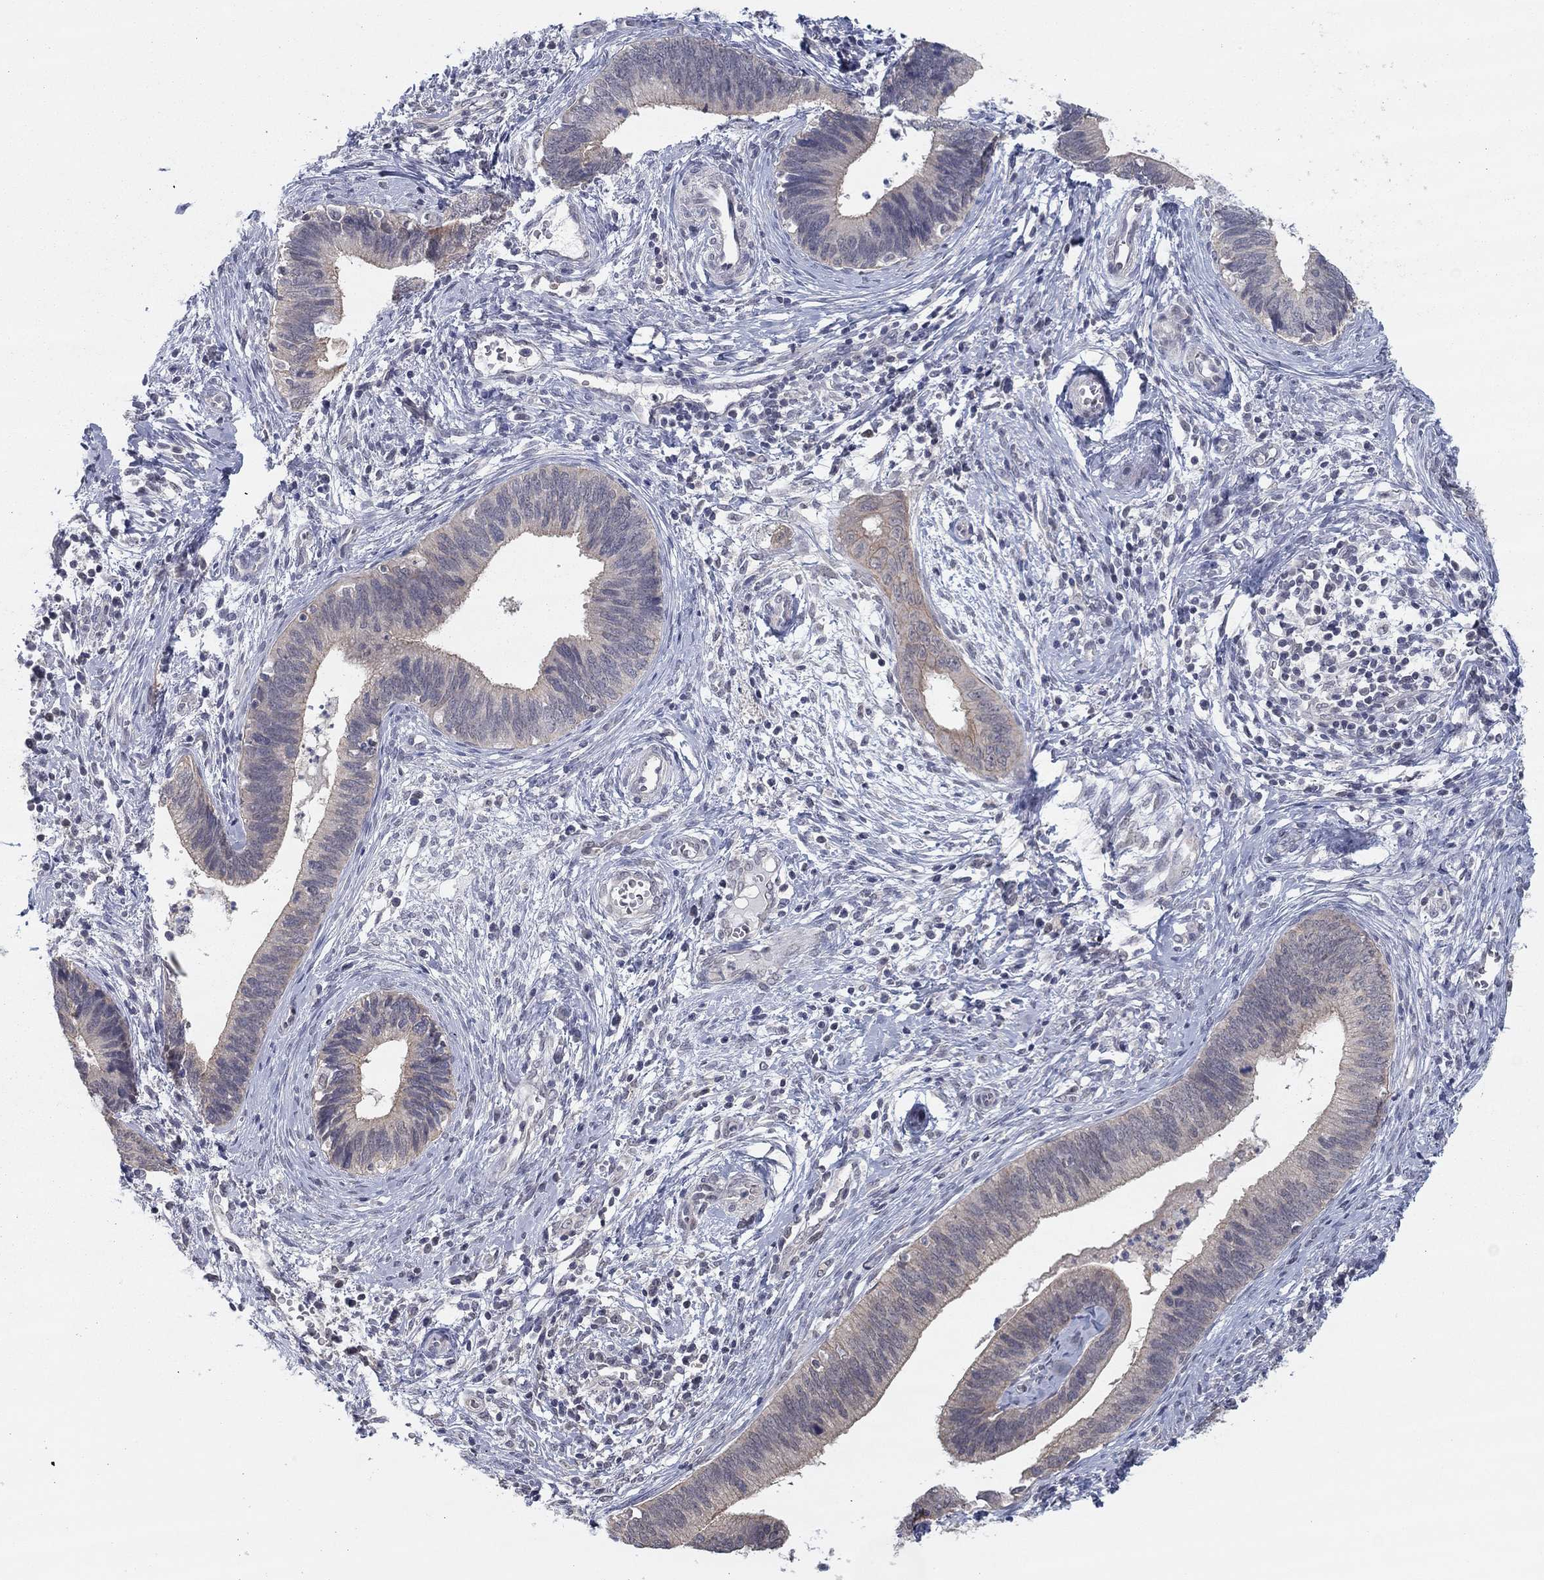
{"staining": {"intensity": "weak", "quantity": "<25%", "location": "cytoplasmic/membranous"}, "tissue": "cervical cancer", "cell_type": "Tumor cells", "image_type": "cancer", "snomed": [{"axis": "morphology", "description": "Adenocarcinoma, NOS"}, {"axis": "topography", "description": "Cervix"}], "caption": "Immunohistochemistry micrograph of neoplastic tissue: cervical cancer stained with DAB exhibits no significant protein staining in tumor cells.", "gene": "SLC22A2", "patient": {"sex": "female", "age": 42}}